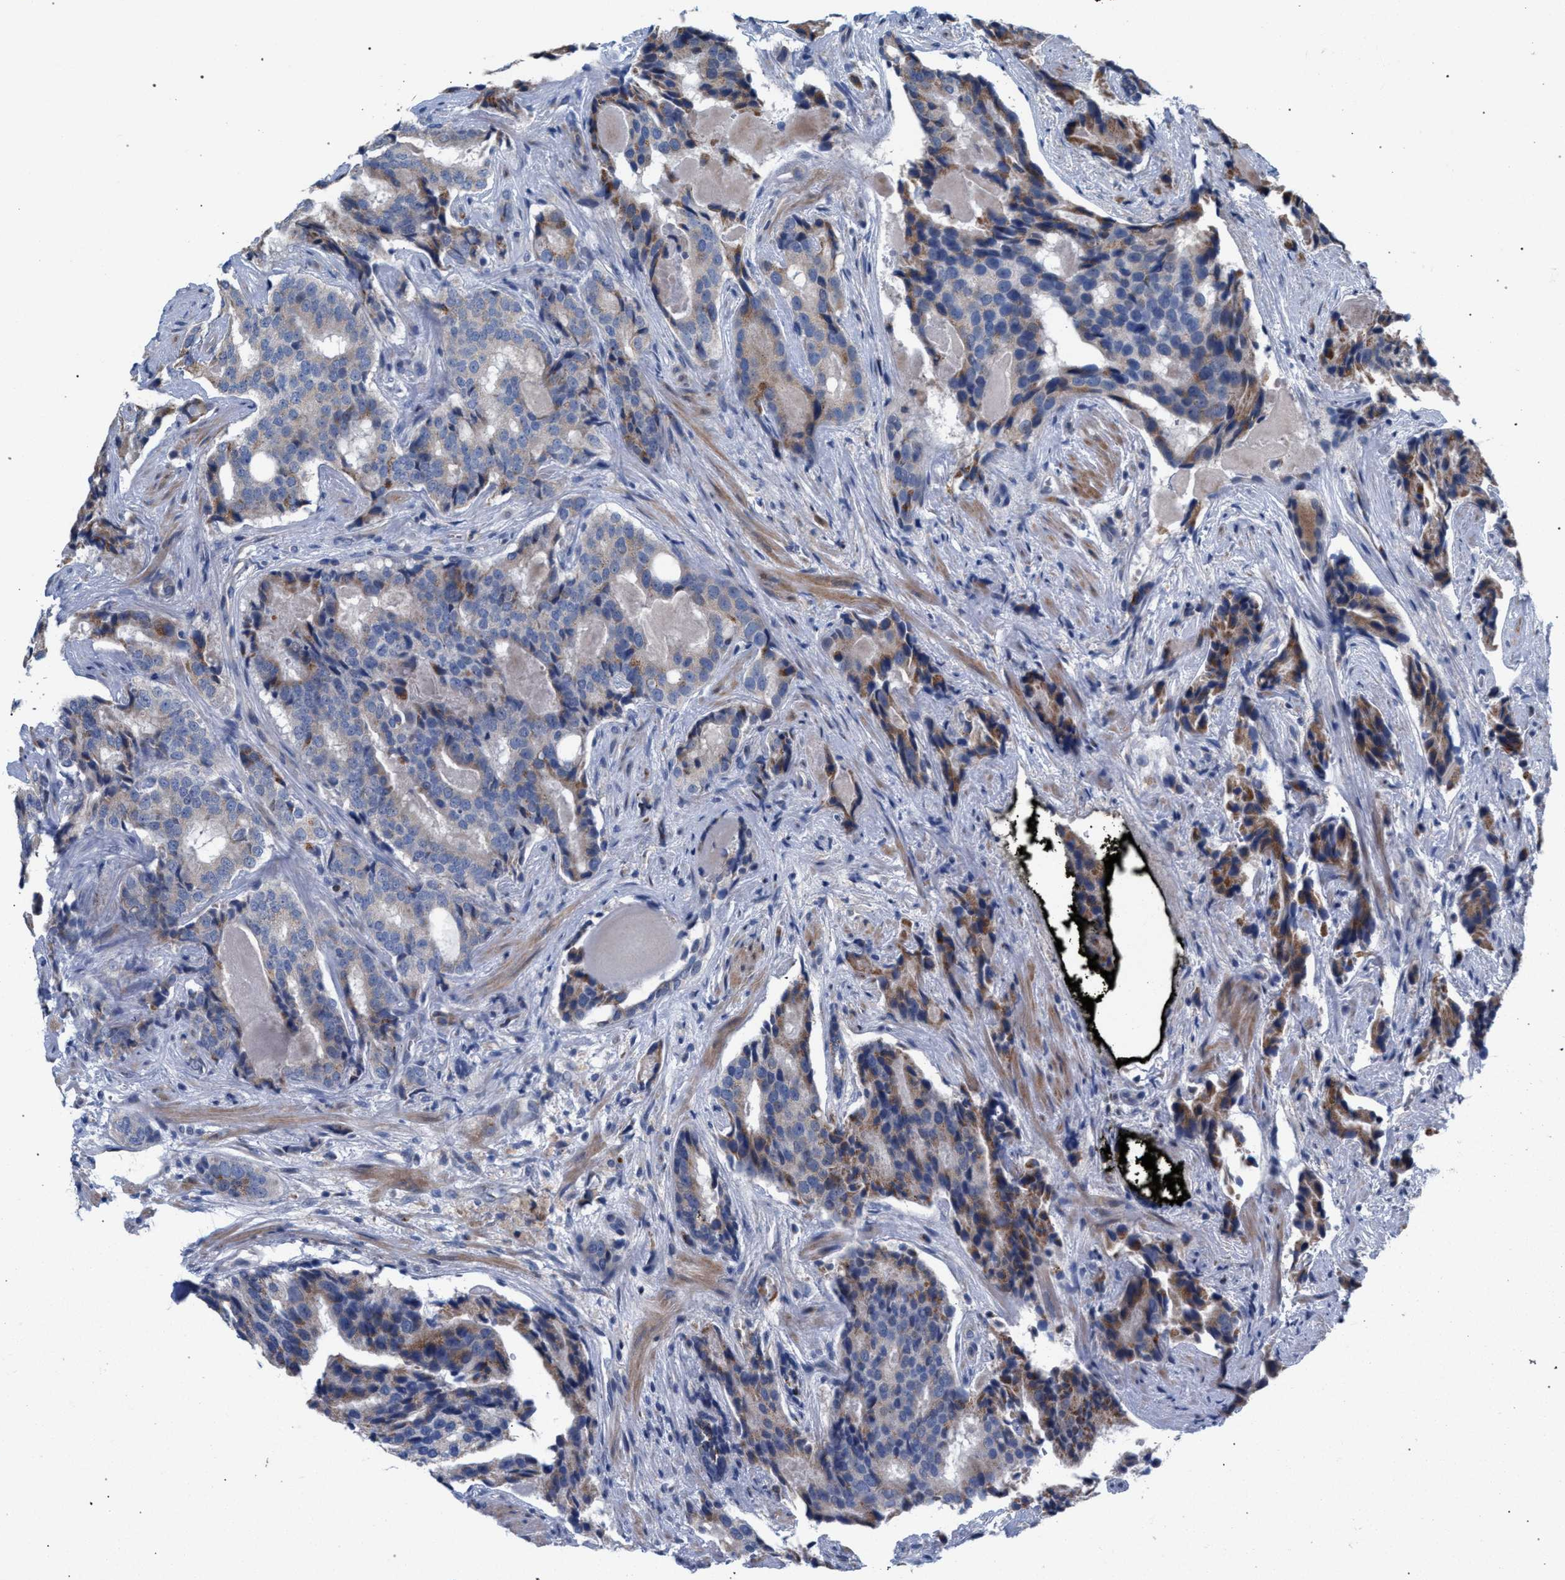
{"staining": {"intensity": "moderate", "quantity": "25%-75%", "location": "cytoplasmic/membranous"}, "tissue": "prostate cancer", "cell_type": "Tumor cells", "image_type": "cancer", "snomed": [{"axis": "morphology", "description": "Adenocarcinoma, High grade"}, {"axis": "topography", "description": "Prostate"}], "caption": "A histopathology image of prostate cancer stained for a protein exhibits moderate cytoplasmic/membranous brown staining in tumor cells.", "gene": "RNF135", "patient": {"sex": "male", "age": 58}}